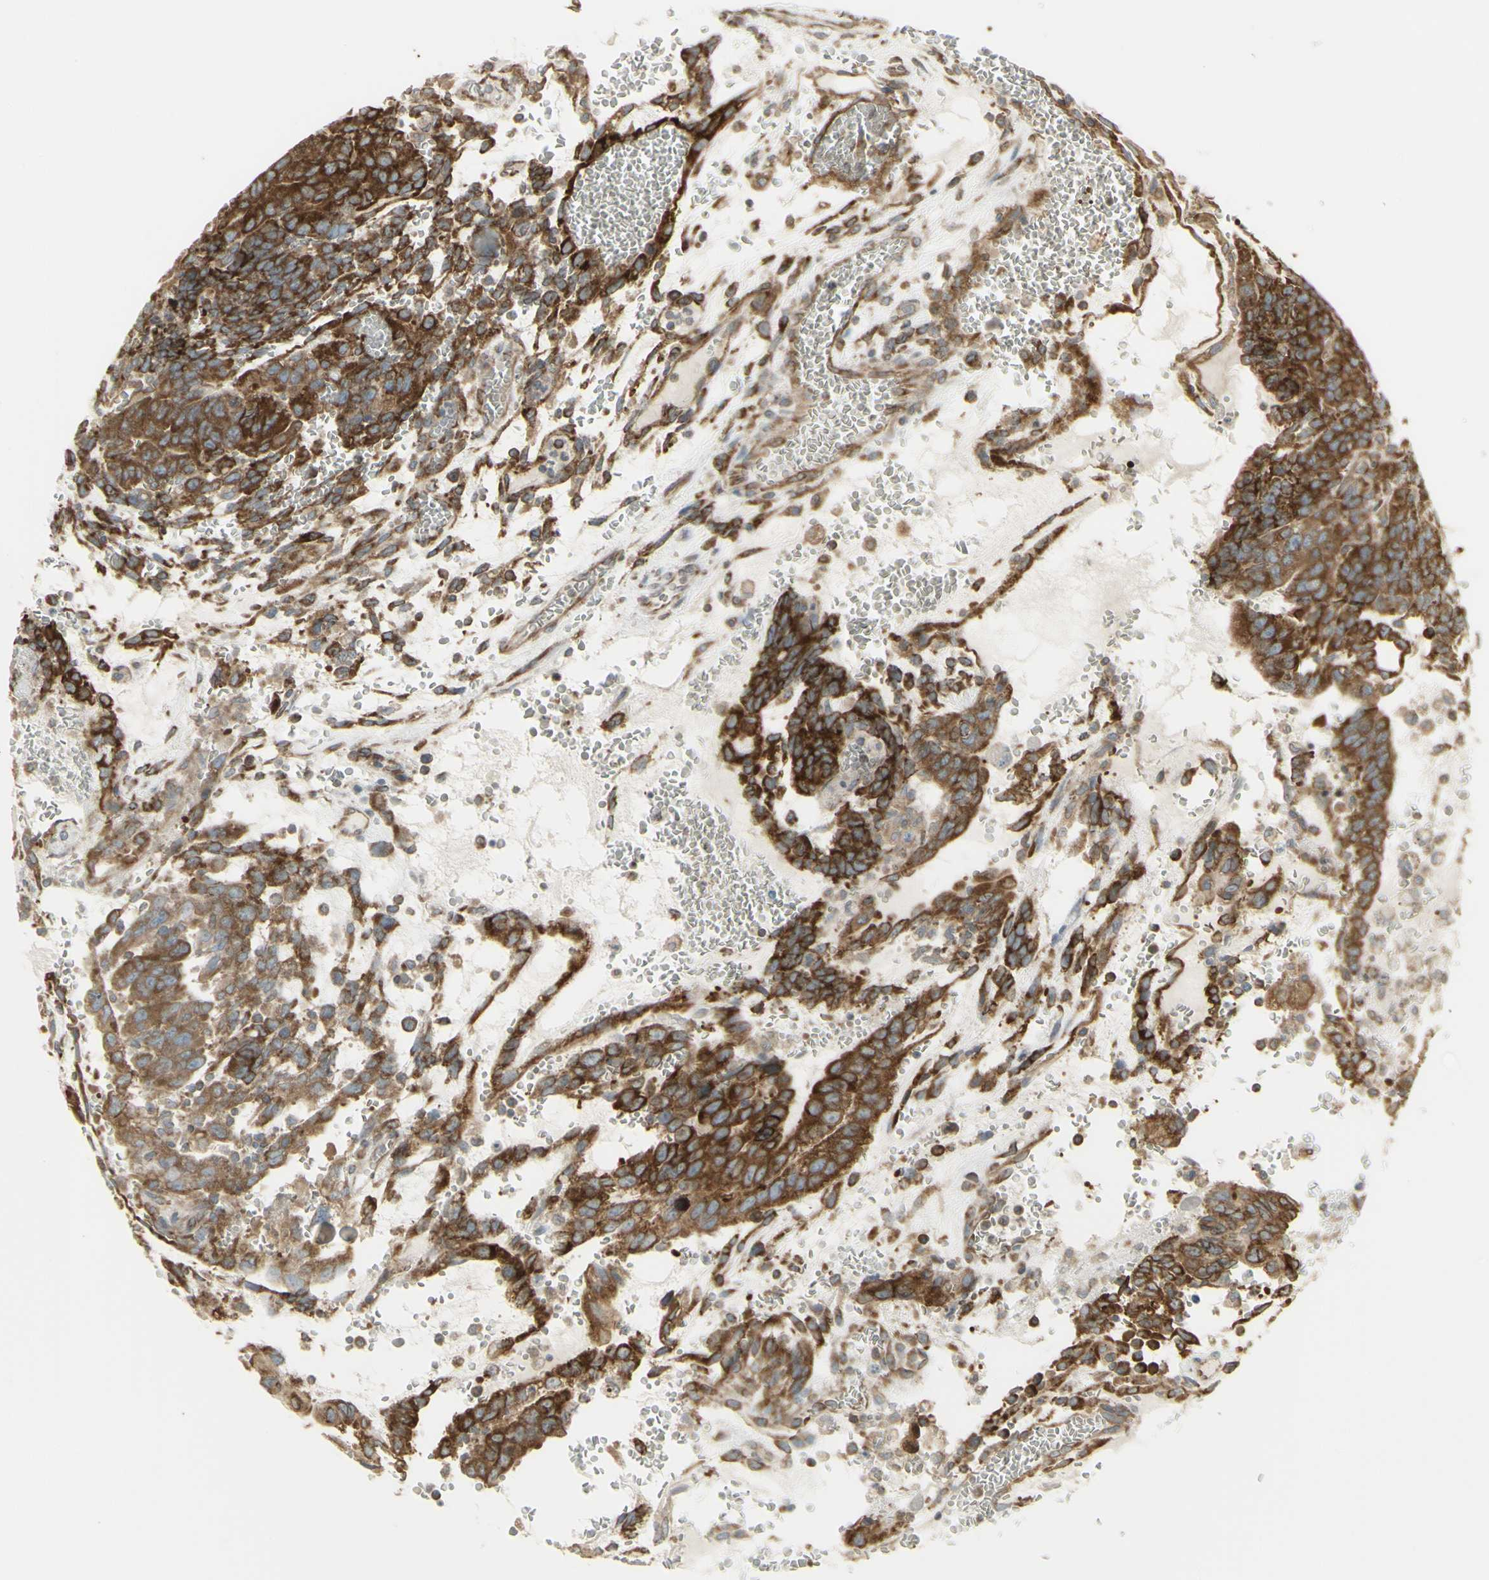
{"staining": {"intensity": "strong", "quantity": ">75%", "location": "cytoplasmic/membranous"}, "tissue": "testis cancer", "cell_type": "Tumor cells", "image_type": "cancer", "snomed": [{"axis": "morphology", "description": "Seminoma, NOS"}, {"axis": "morphology", "description": "Carcinoma, Embryonal, NOS"}, {"axis": "topography", "description": "Testis"}], "caption": "This micrograph reveals immunohistochemistry staining of human testis cancer, with high strong cytoplasmic/membranous expression in about >75% of tumor cells.", "gene": "FKBP3", "patient": {"sex": "male", "age": 52}}